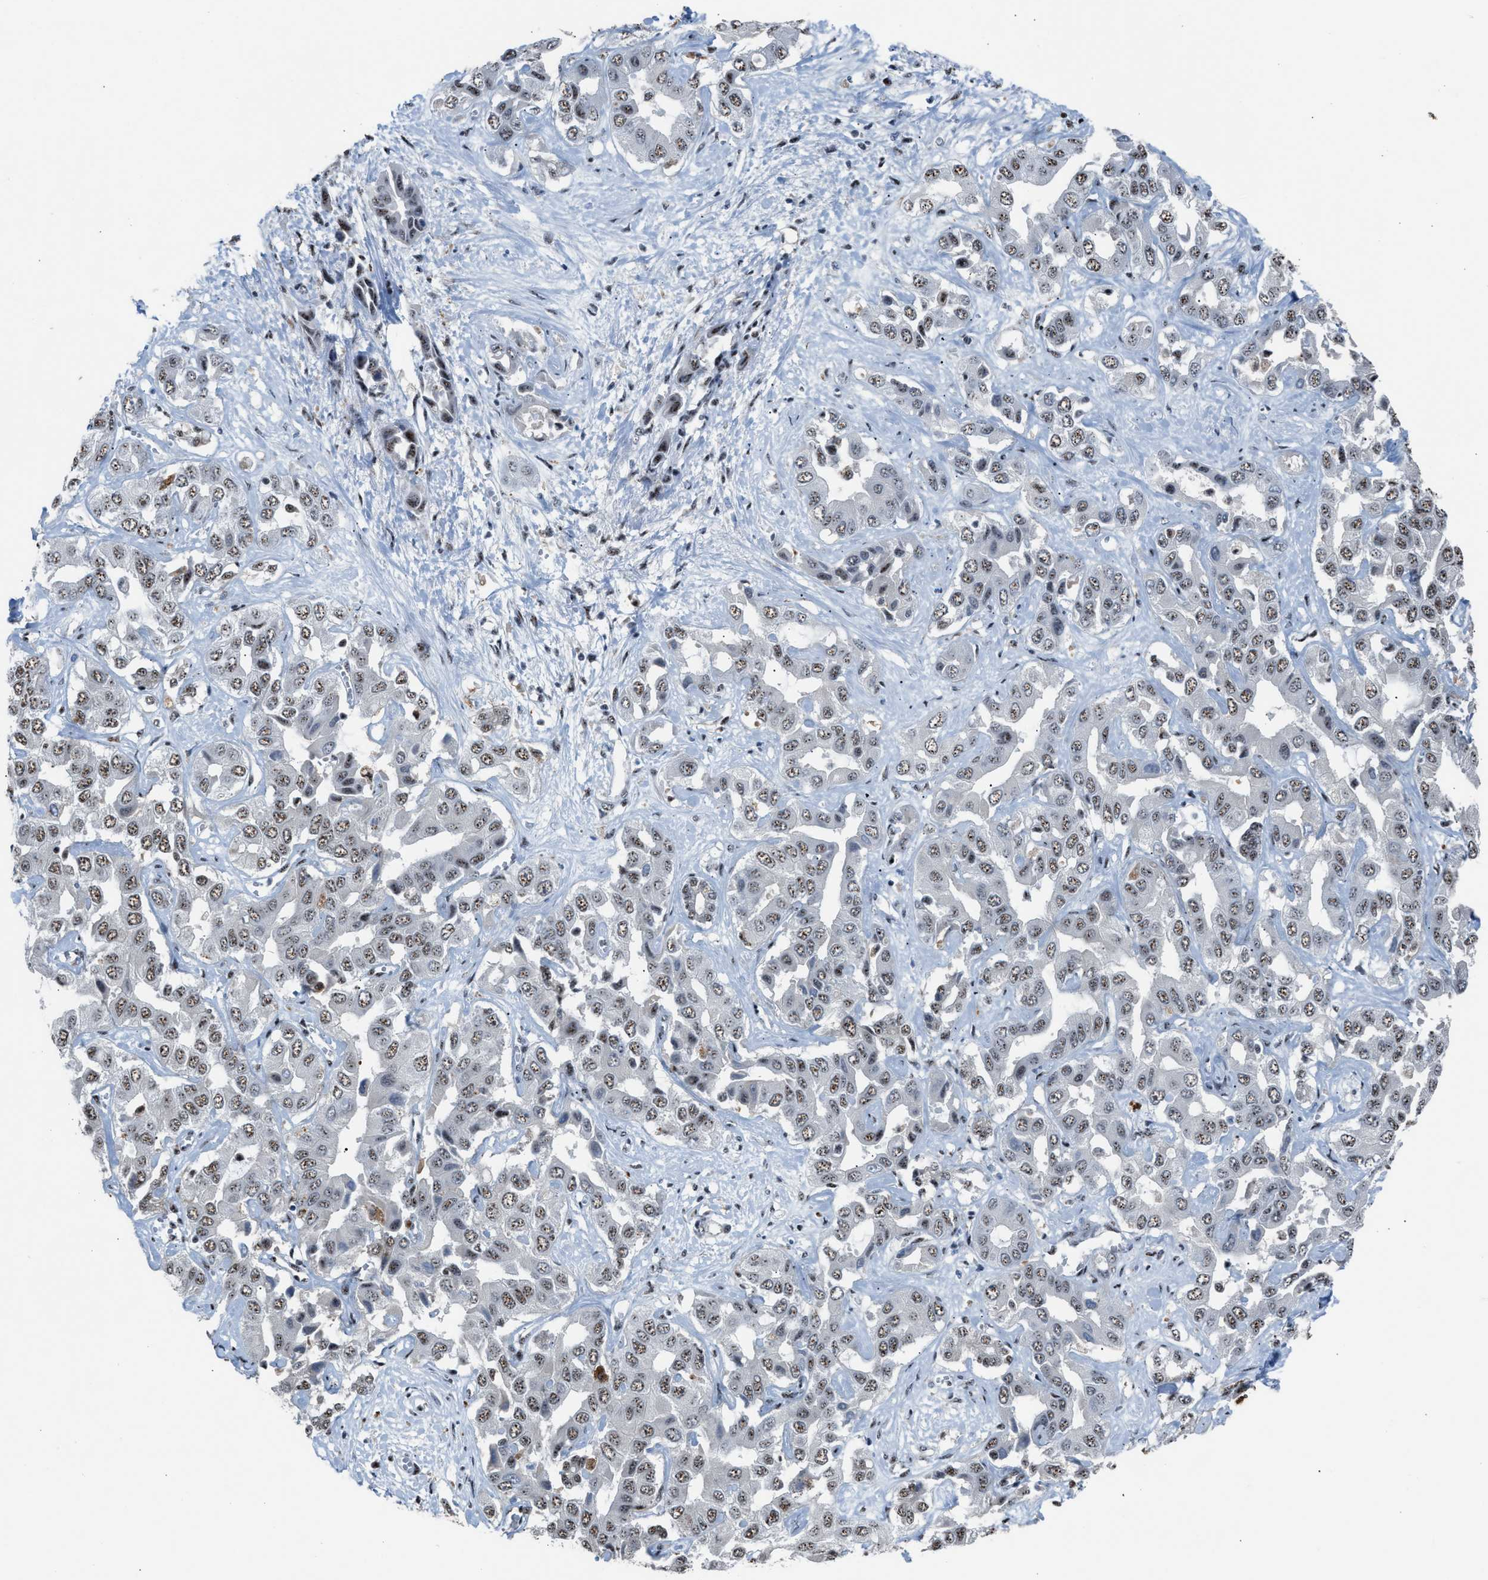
{"staining": {"intensity": "weak", "quantity": "25%-75%", "location": "nuclear"}, "tissue": "liver cancer", "cell_type": "Tumor cells", "image_type": "cancer", "snomed": [{"axis": "morphology", "description": "Cholangiocarcinoma"}, {"axis": "topography", "description": "Liver"}], "caption": "Tumor cells demonstrate weak nuclear staining in about 25%-75% of cells in liver cancer (cholangiocarcinoma).", "gene": "CENPP", "patient": {"sex": "female", "age": 52}}